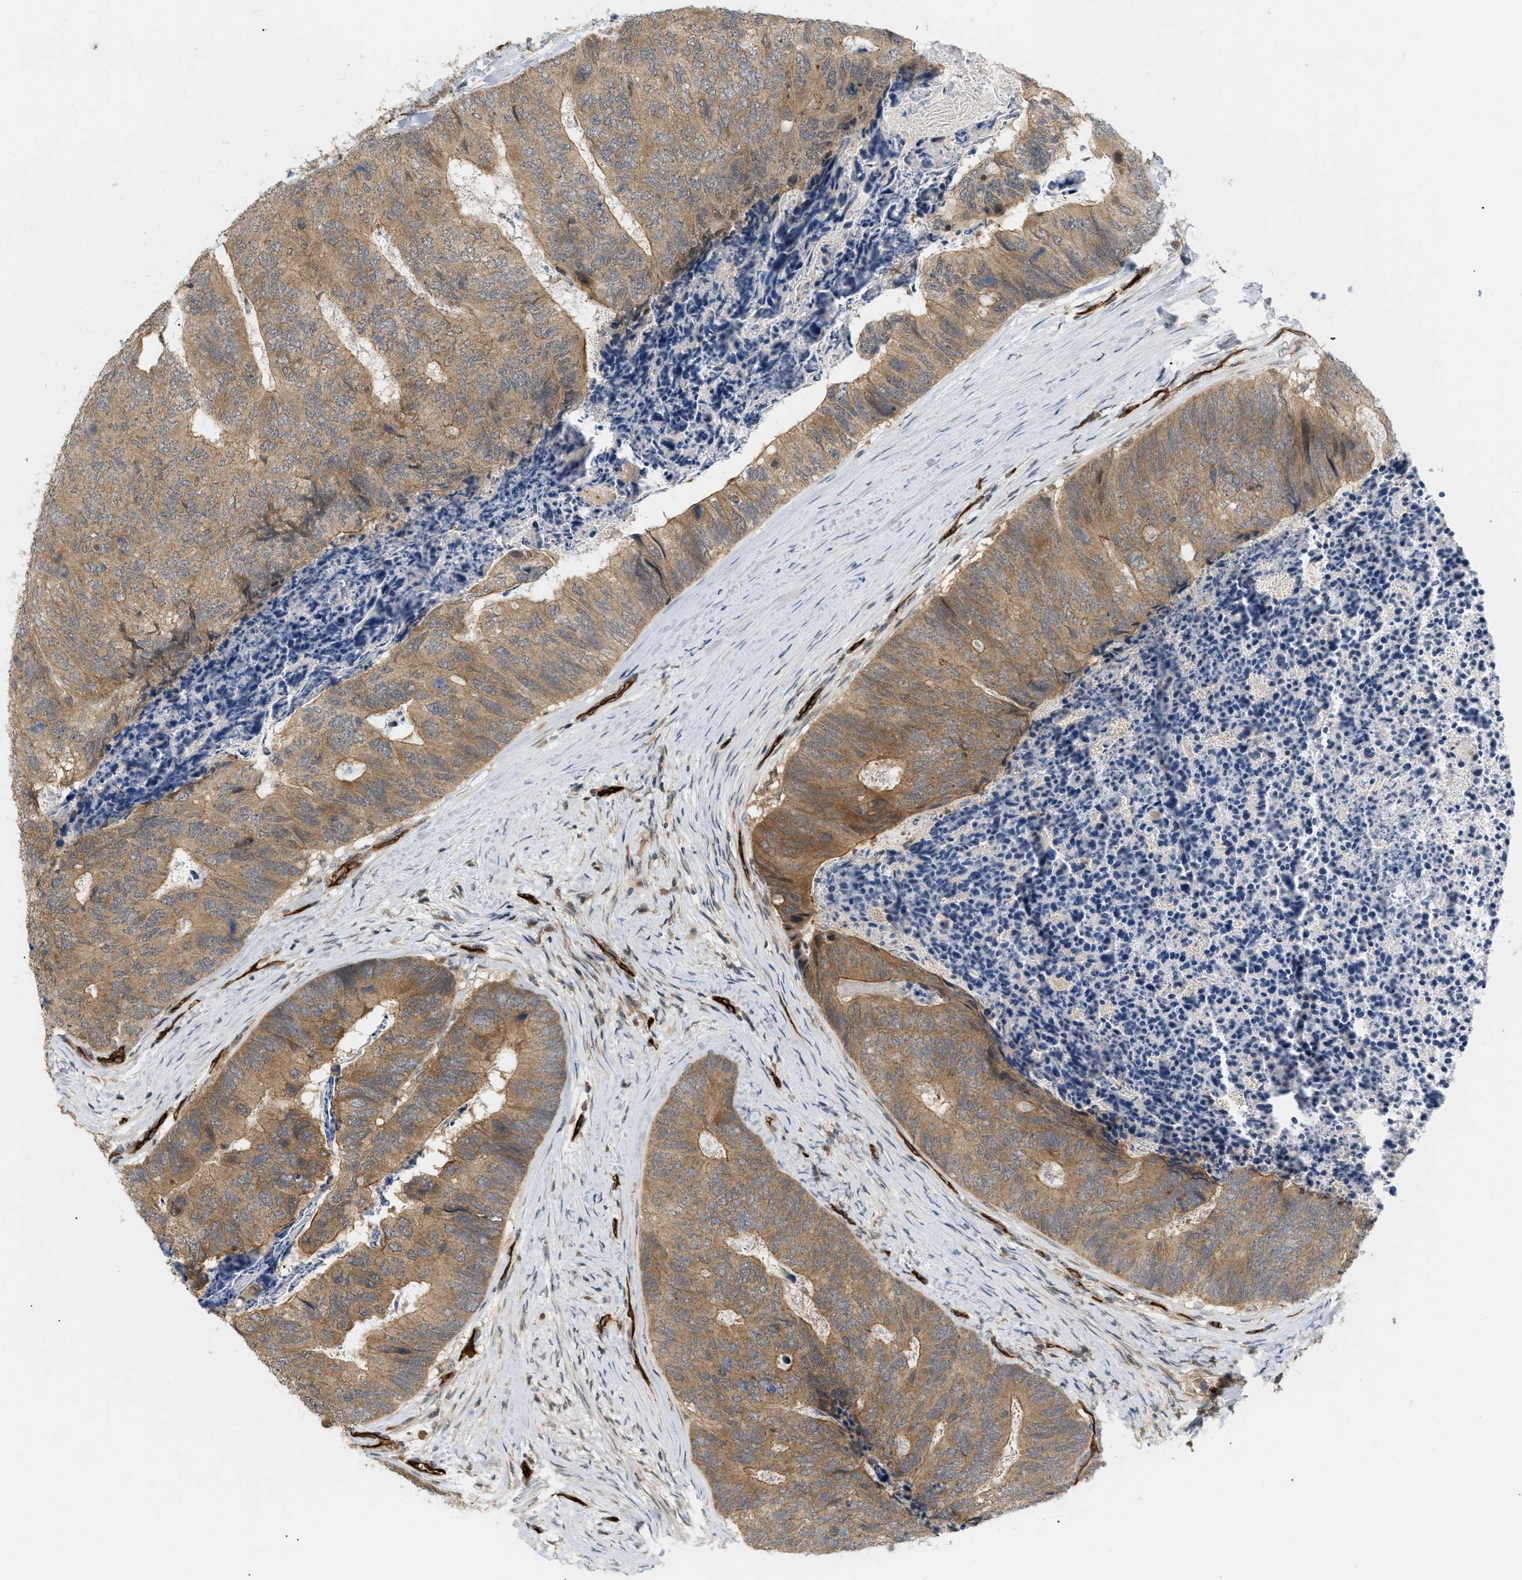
{"staining": {"intensity": "moderate", "quantity": ">75%", "location": "cytoplasmic/membranous"}, "tissue": "colorectal cancer", "cell_type": "Tumor cells", "image_type": "cancer", "snomed": [{"axis": "morphology", "description": "Adenocarcinoma, NOS"}, {"axis": "topography", "description": "Colon"}], "caption": "Protein expression analysis of colorectal cancer exhibits moderate cytoplasmic/membranous expression in approximately >75% of tumor cells.", "gene": "PALMD", "patient": {"sex": "female", "age": 67}}